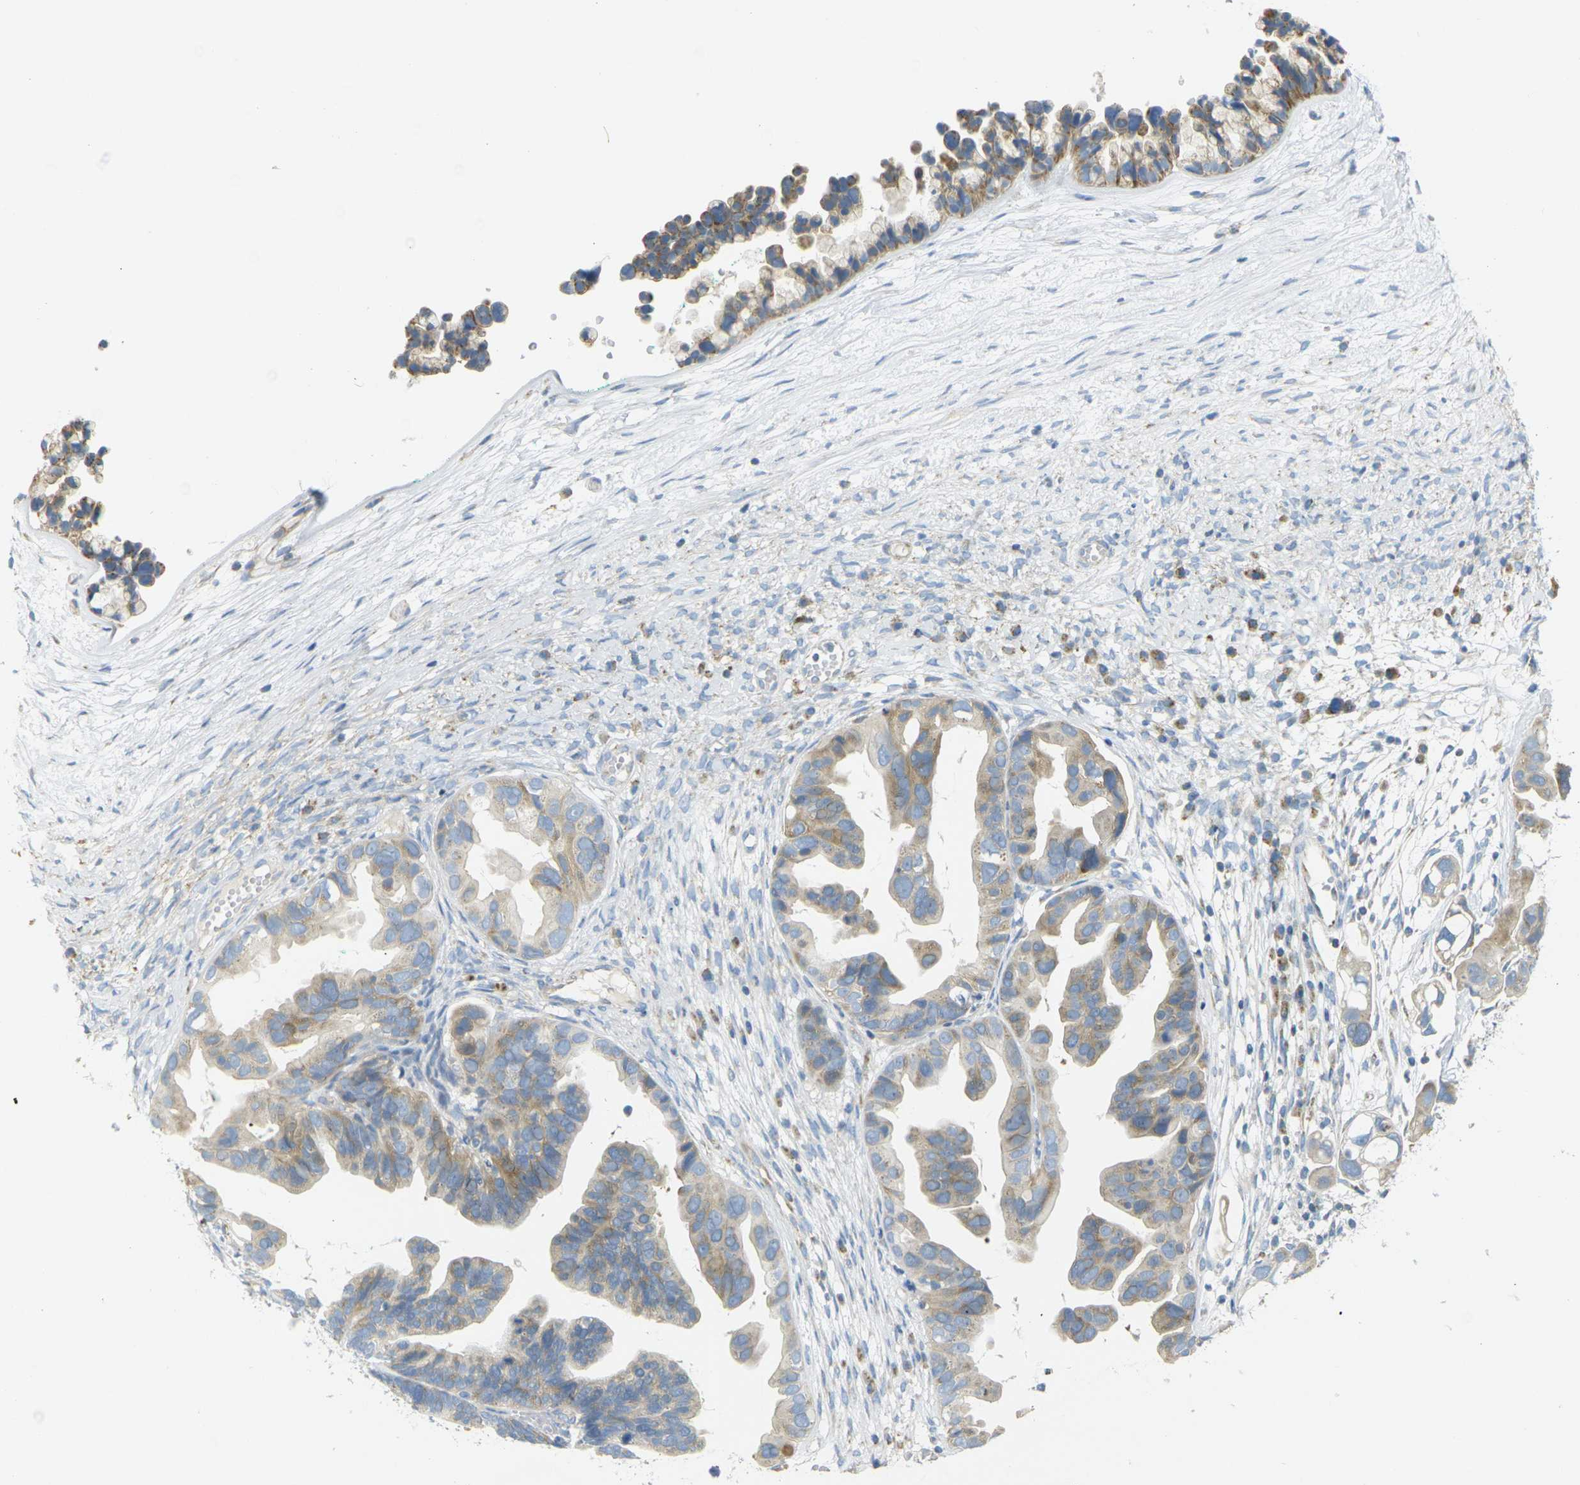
{"staining": {"intensity": "weak", "quantity": ">75%", "location": "cytoplasmic/membranous"}, "tissue": "ovarian cancer", "cell_type": "Tumor cells", "image_type": "cancer", "snomed": [{"axis": "morphology", "description": "Cystadenocarcinoma, serous, NOS"}, {"axis": "topography", "description": "Ovary"}], "caption": "An immunohistochemistry (IHC) micrograph of tumor tissue is shown. Protein staining in brown labels weak cytoplasmic/membranous positivity in ovarian serous cystadenocarcinoma within tumor cells. Immunohistochemistry (ihc) stains the protein in brown and the nuclei are stained blue.", "gene": "PARD6B", "patient": {"sex": "female", "age": 56}}